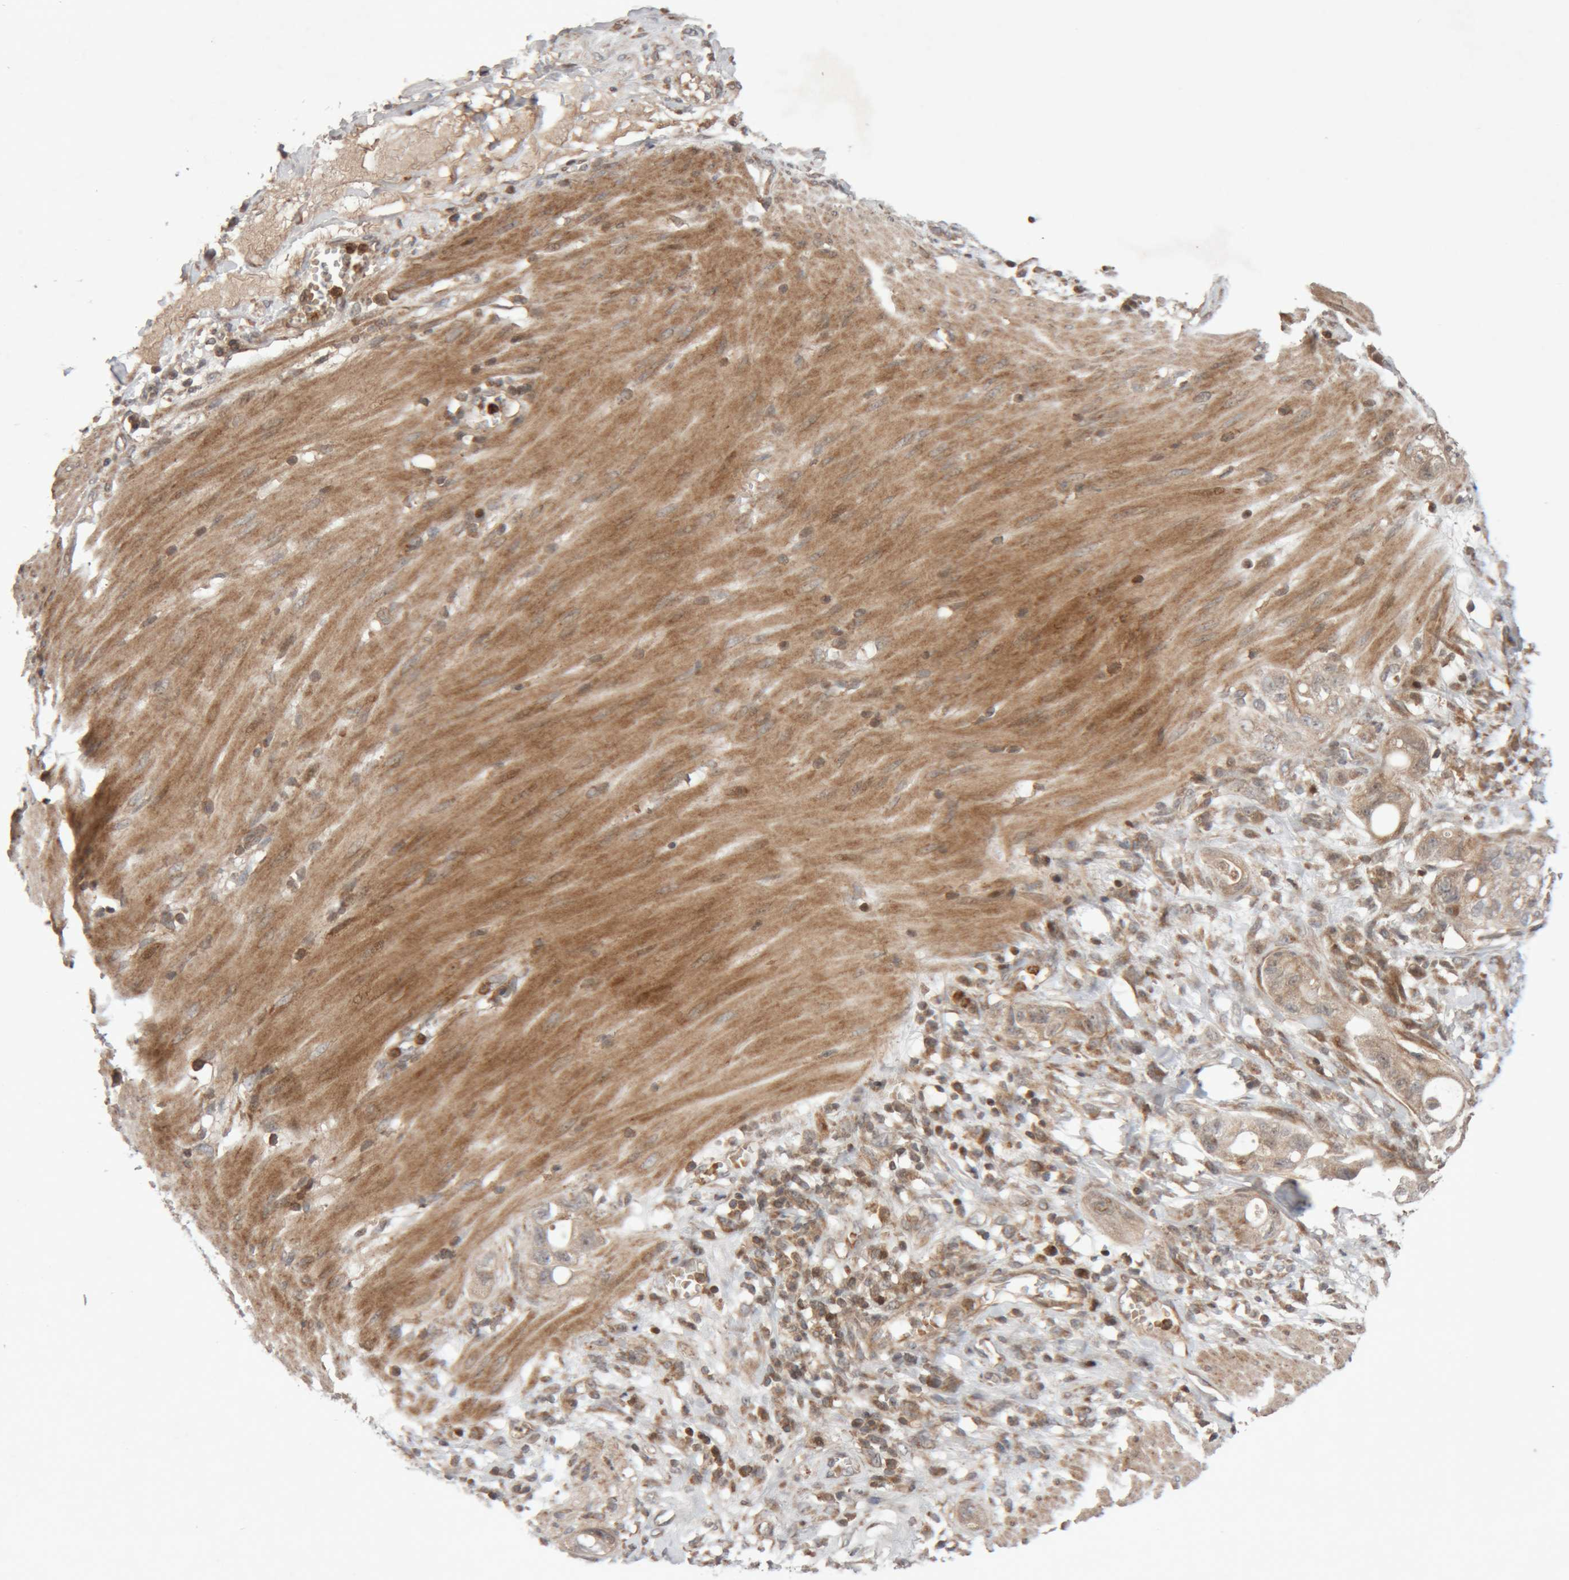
{"staining": {"intensity": "weak", "quantity": ">75%", "location": "cytoplasmic/membranous"}, "tissue": "stomach cancer", "cell_type": "Tumor cells", "image_type": "cancer", "snomed": [{"axis": "morphology", "description": "Adenocarcinoma, NOS"}, {"axis": "topography", "description": "Stomach"}, {"axis": "topography", "description": "Stomach, lower"}], "caption": "DAB immunohistochemical staining of human stomach cancer shows weak cytoplasmic/membranous protein staining in approximately >75% of tumor cells.", "gene": "KIF21B", "patient": {"sex": "female", "age": 48}}